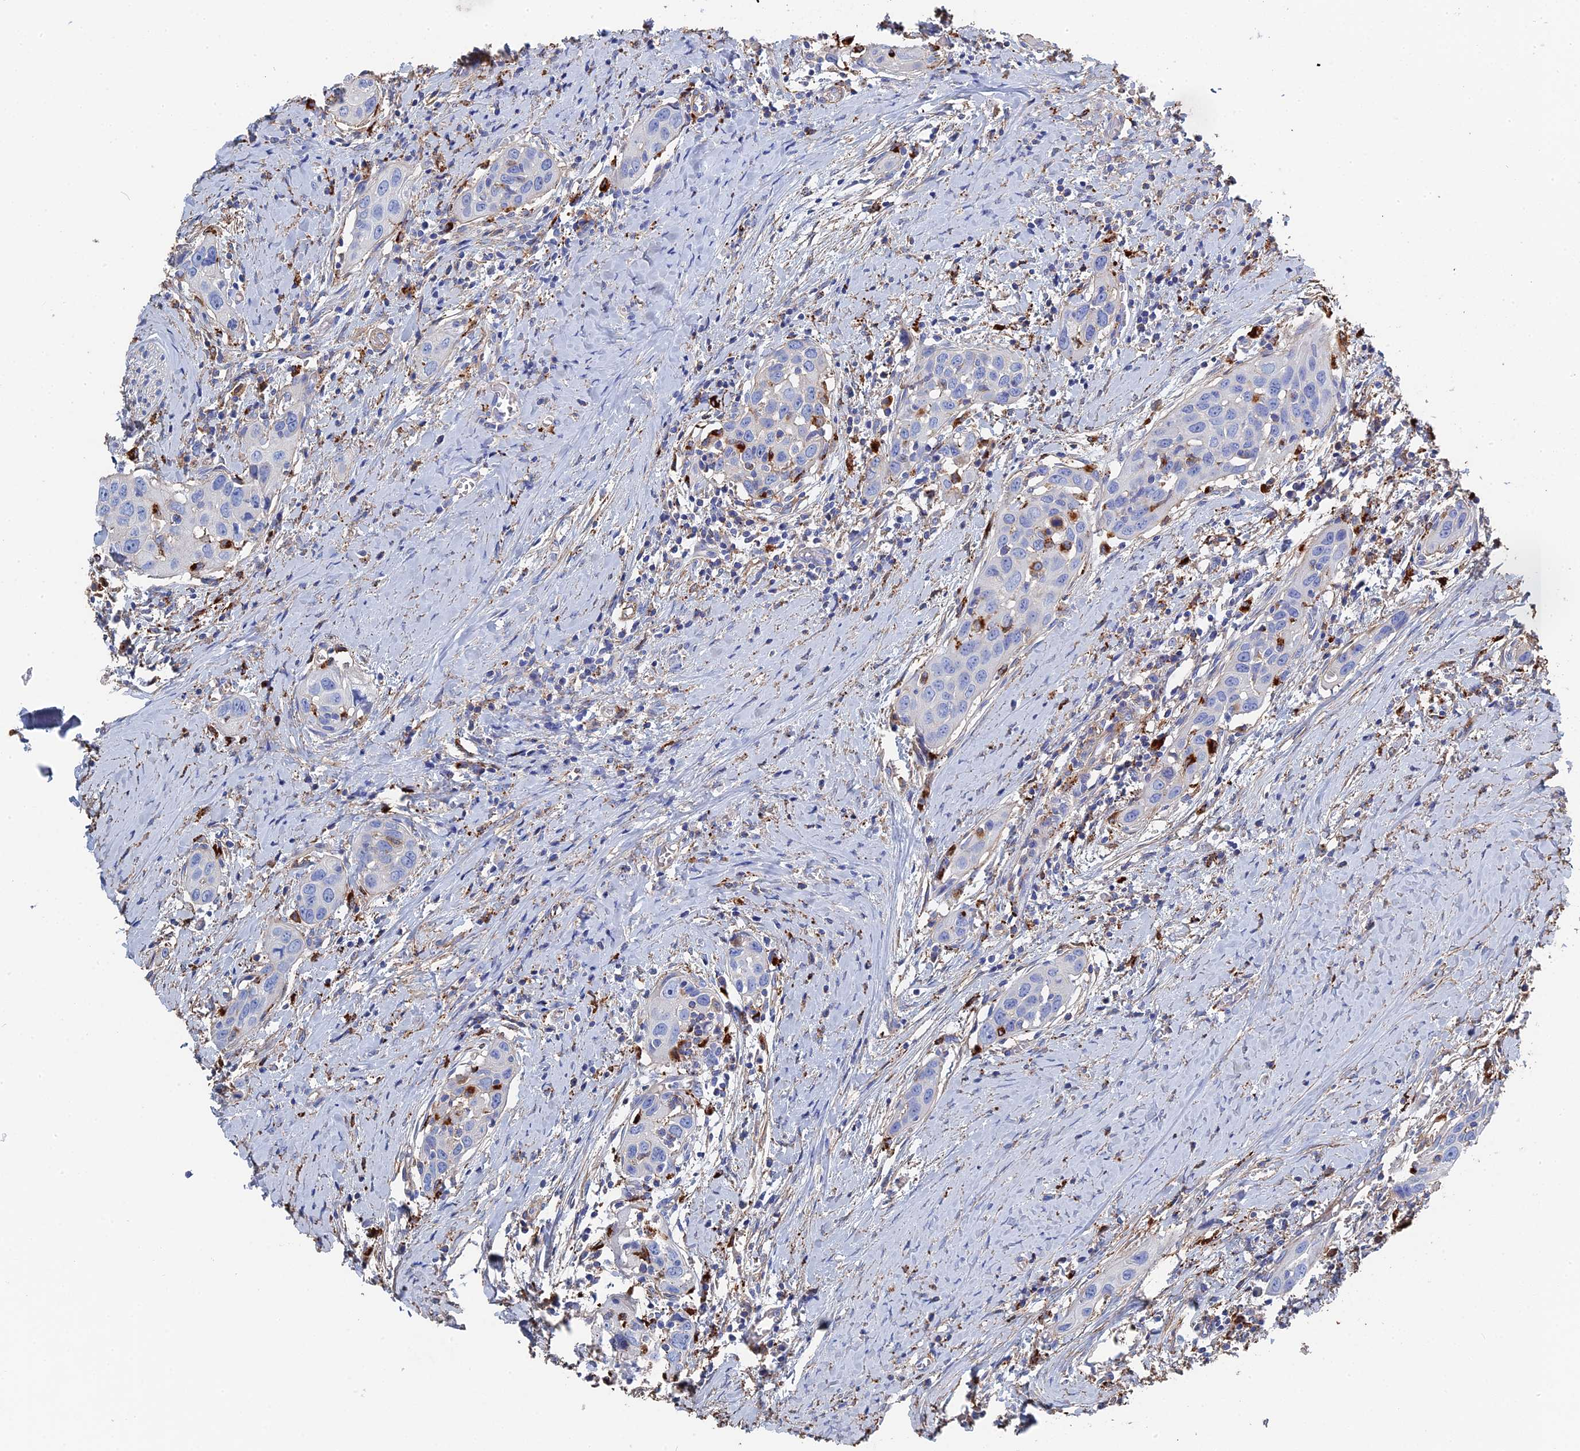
{"staining": {"intensity": "negative", "quantity": "none", "location": "none"}, "tissue": "head and neck cancer", "cell_type": "Tumor cells", "image_type": "cancer", "snomed": [{"axis": "morphology", "description": "Squamous cell carcinoma, NOS"}, {"axis": "topography", "description": "Oral tissue"}, {"axis": "topography", "description": "Head-Neck"}], "caption": "Human head and neck cancer stained for a protein using IHC shows no positivity in tumor cells.", "gene": "STRA6", "patient": {"sex": "female", "age": 50}}